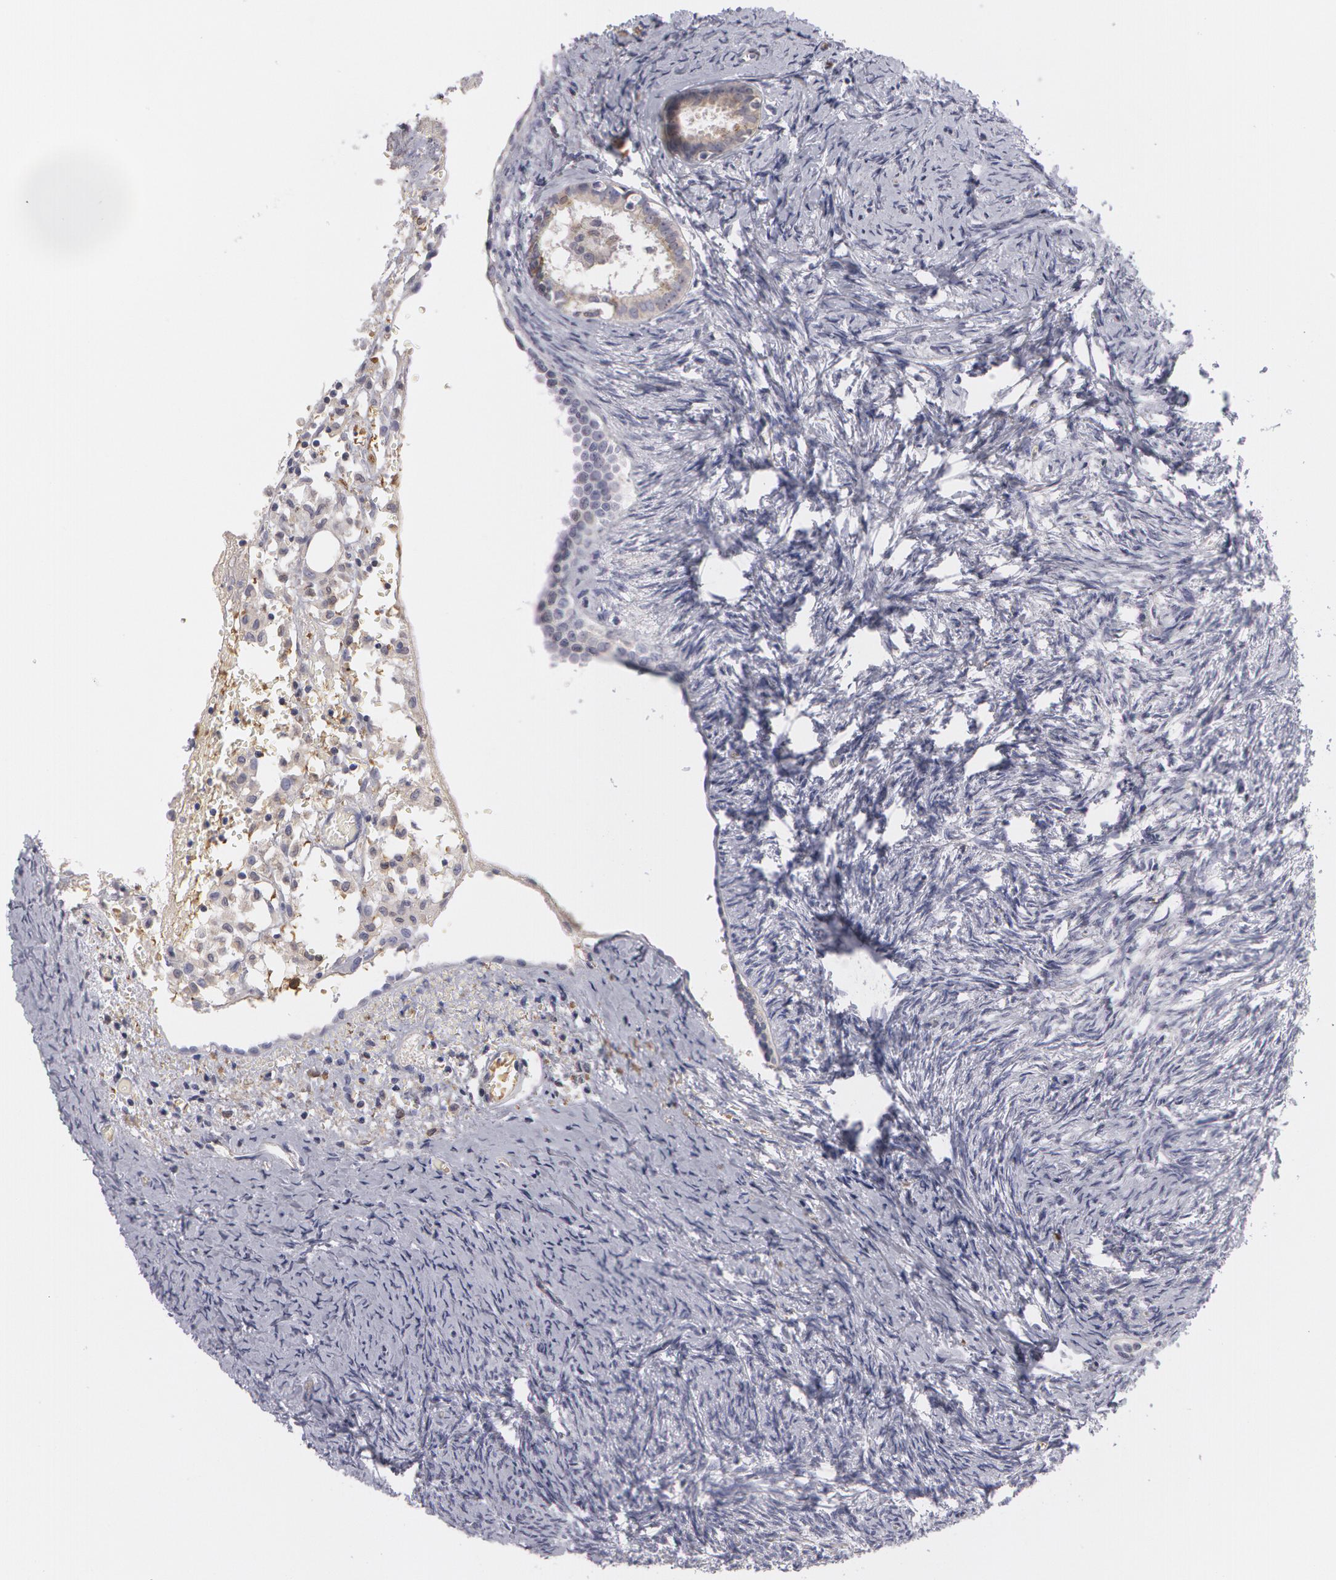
{"staining": {"intensity": "weak", "quantity": "25%-75%", "location": "cytoplasmic/membranous"}, "tissue": "ovary", "cell_type": "Follicle cells", "image_type": "normal", "snomed": [{"axis": "morphology", "description": "Normal tissue, NOS"}, {"axis": "topography", "description": "Ovary"}], "caption": "Normal ovary shows weak cytoplasmic/membranous staining in about 25%-75% of follicle cells The staining was performed using DAB (3,3'-diaminobenzidine) to visualize the protein expression in brown, while the nuclei were stained in blue with hematoxylin (Magnification: 20x)..", "gene": "CAT", "patient": {"sex": "female", "age": 54}}